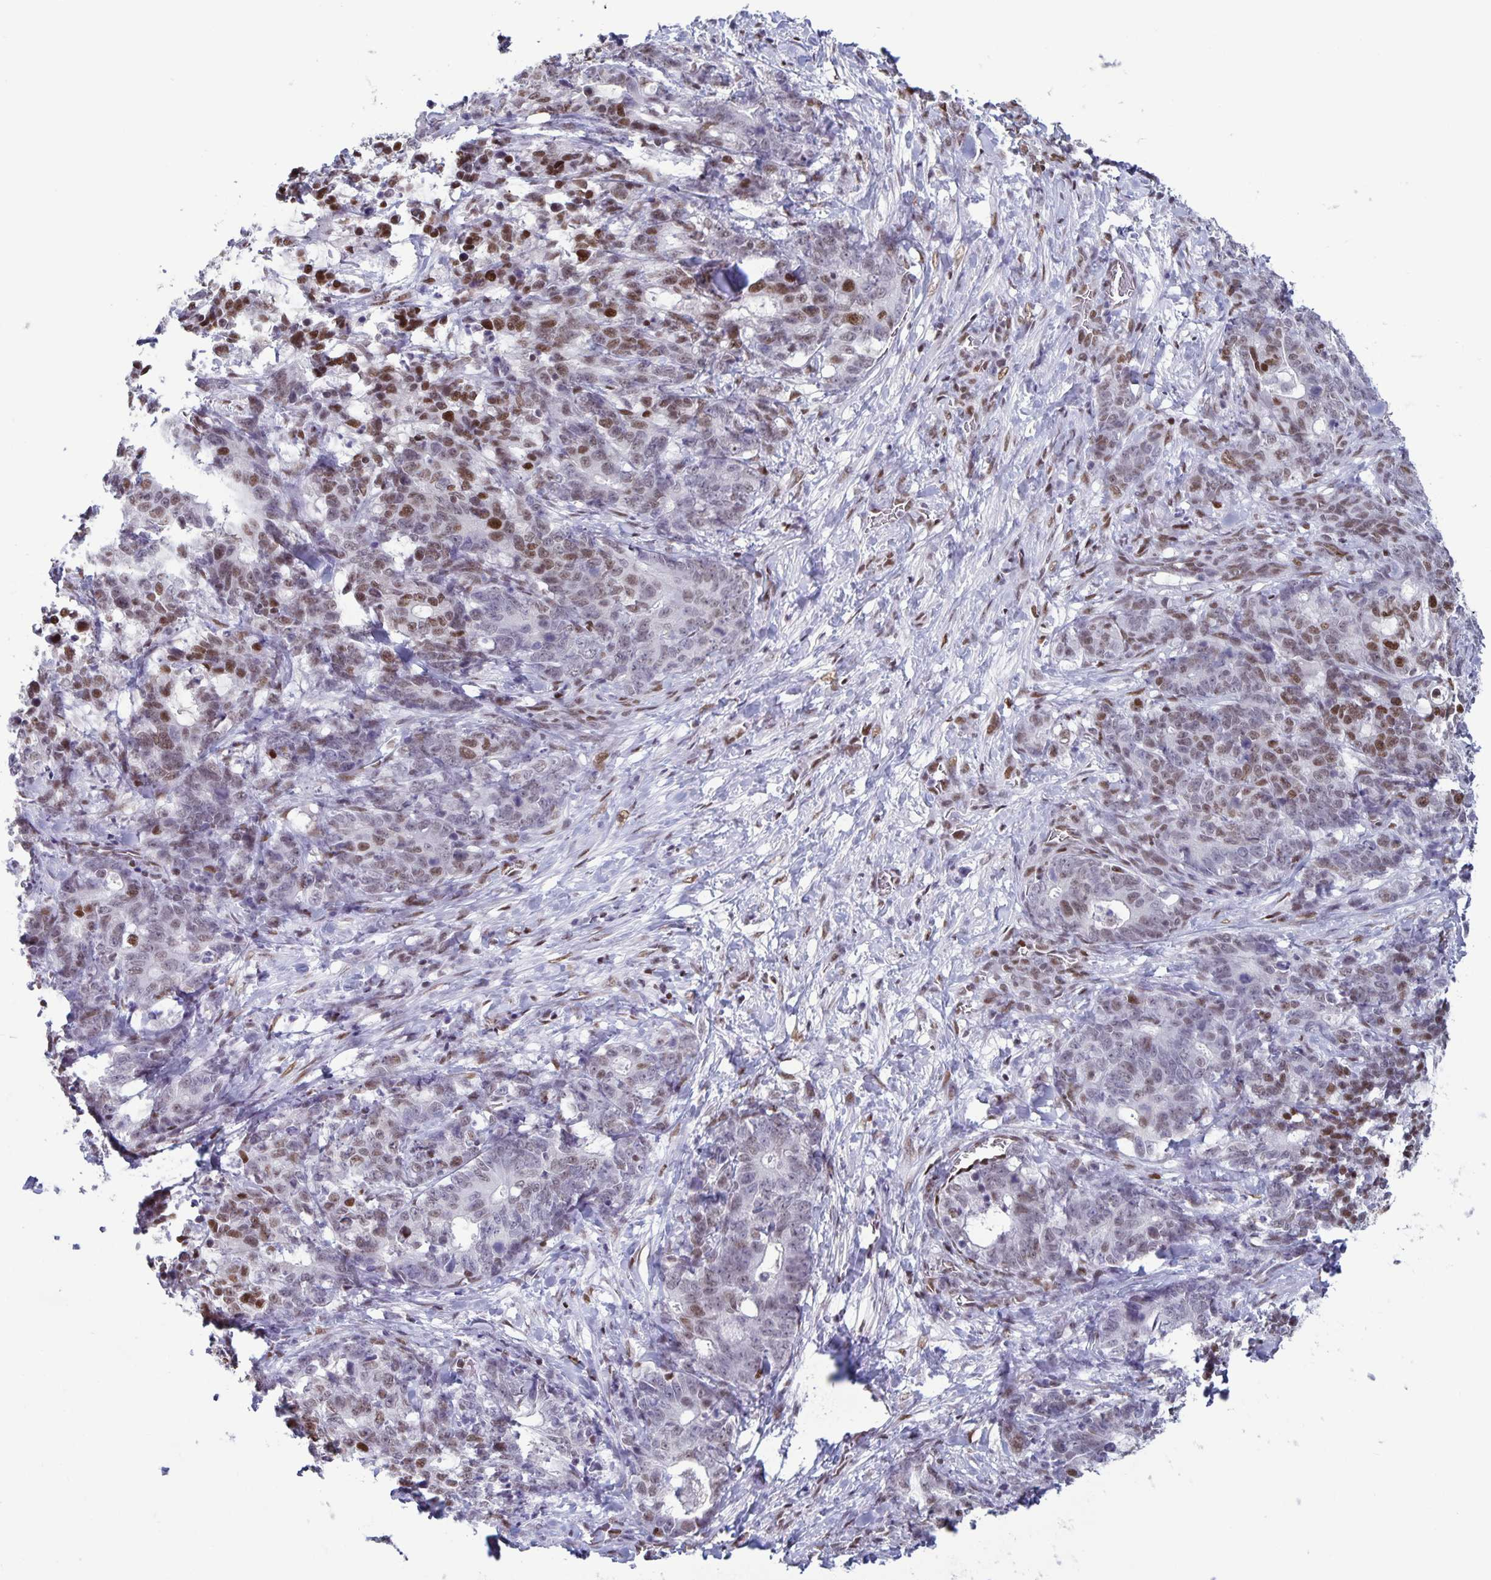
{"staining": {"intensity": "moderate", "quantity": "25%-75%", "location": "nuclear"}, "tissue": "stomach cancer", "cell_type": "Tumor cells", "image_type": "cancer", "snomed": [{"axis": "morphology", "description": "Normal tissue, NOS"}, {"axis": "morphology", "description": "Adenocarcinoma, NOS"}, {"axis": "topography", "description": "Stomach"}], "caption": "The micrograph shows staining of adenocarcinoma (stomach), revealing moderate nuclear protein expression (brown color) within tumor cells. (DAB IHC with brightfield microscopy, high magnification).", "gene": "JUND", "patient": {"sex": "female", "age": 64}}